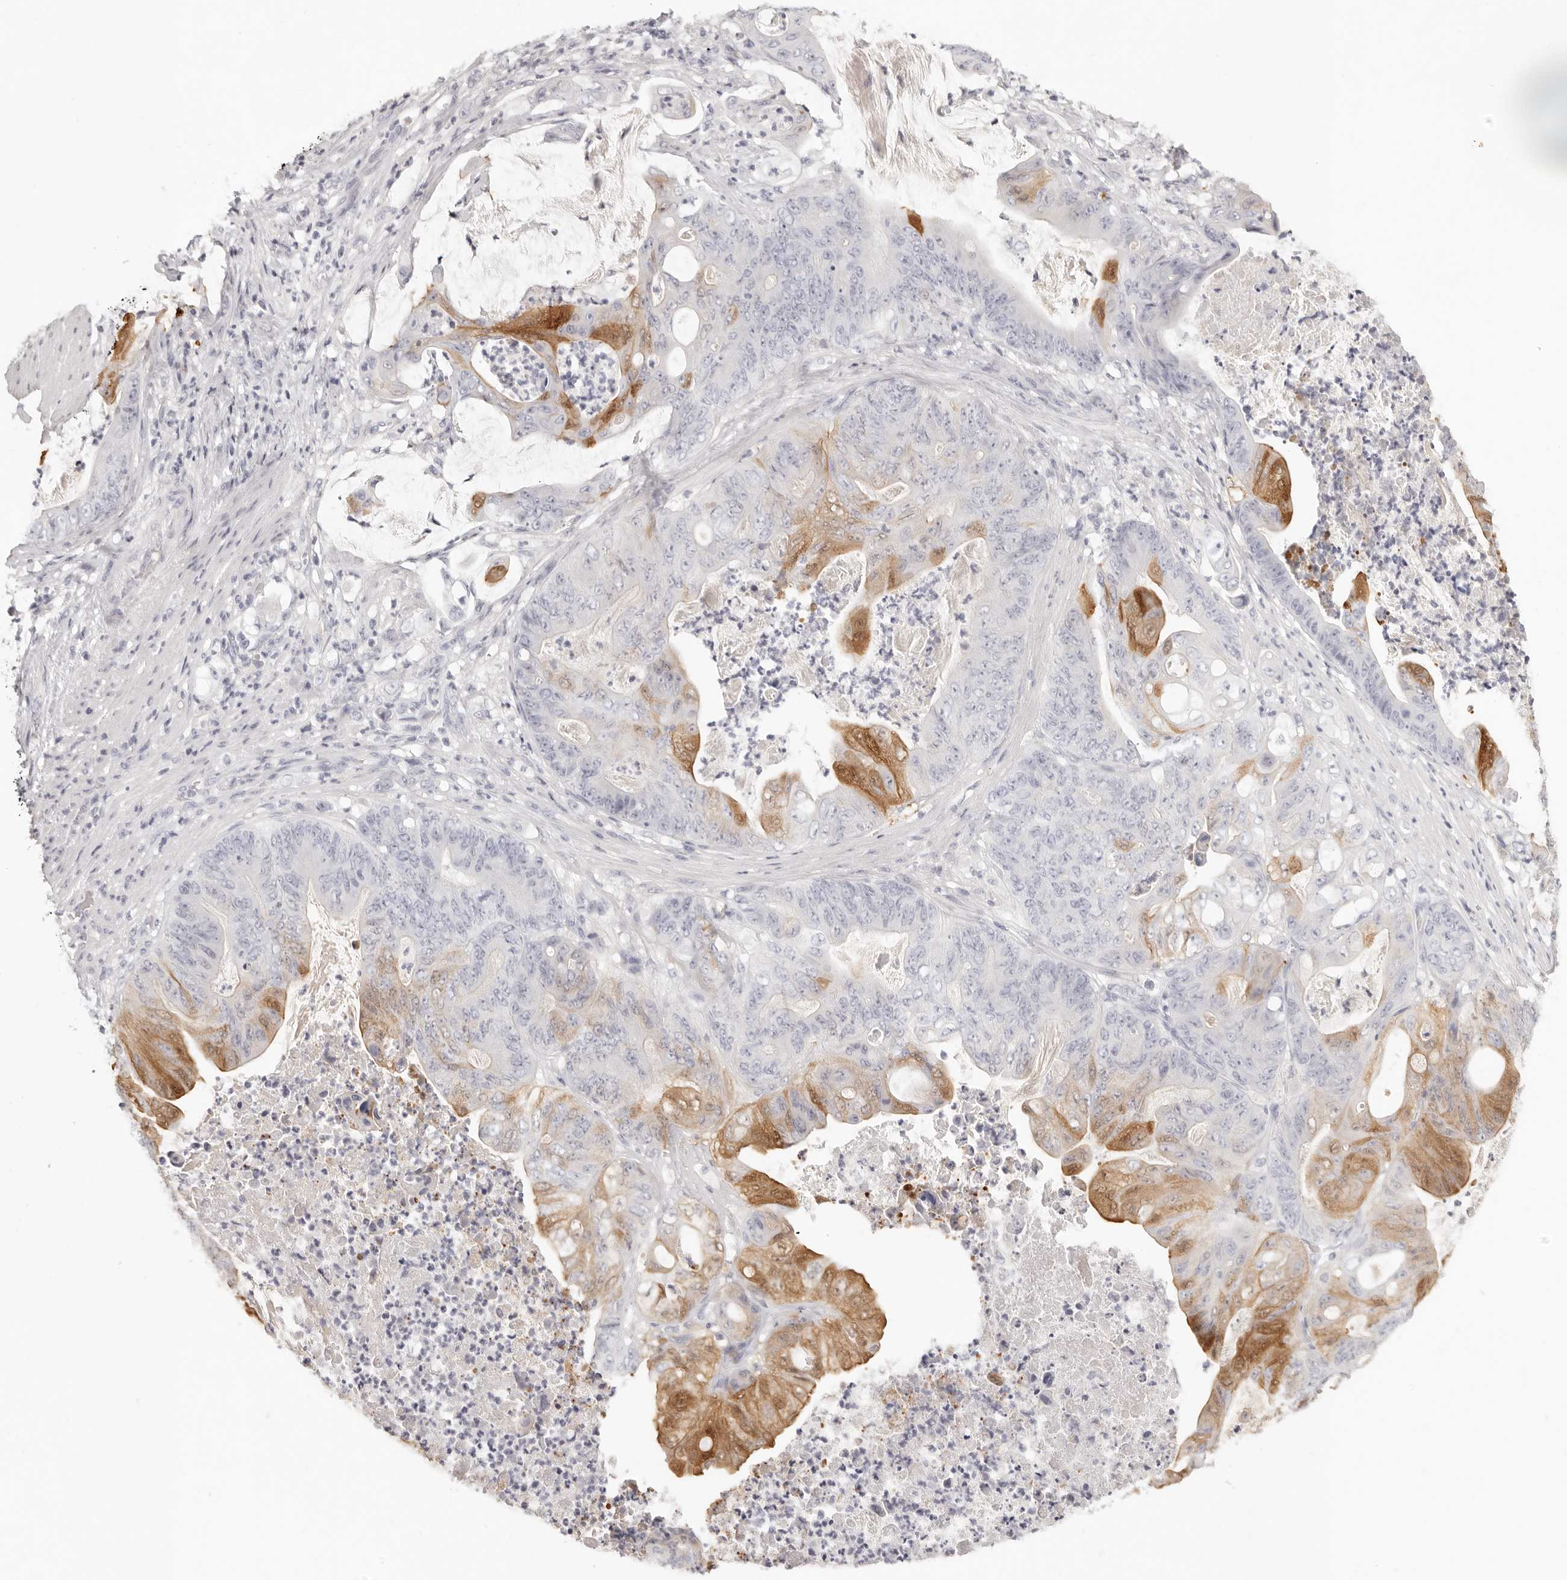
{"staining": {"intensity": "moderate", "quantity": "25%-75%", "location": "cytoplasmic/membranous,nuclear"}, "tissue": "stomach cancer", "cell_type": "Tumor cells", "image_type": "cancer", "snomed": [{"axis": "morphology", "description": "Adenocarcinoma, NOS"}, {"axis": "topography", "description": "Stomach"}], "caption": "This image exhibits immunohistochemistry (IHC) staining of human stomach cancer, with medium moderate cytoplasmic/membranous and nuclear staining in approximately 25%-75% of tumor cells.", "gene": "FABP1", "patient": {"sex": "female", "age": 73}}